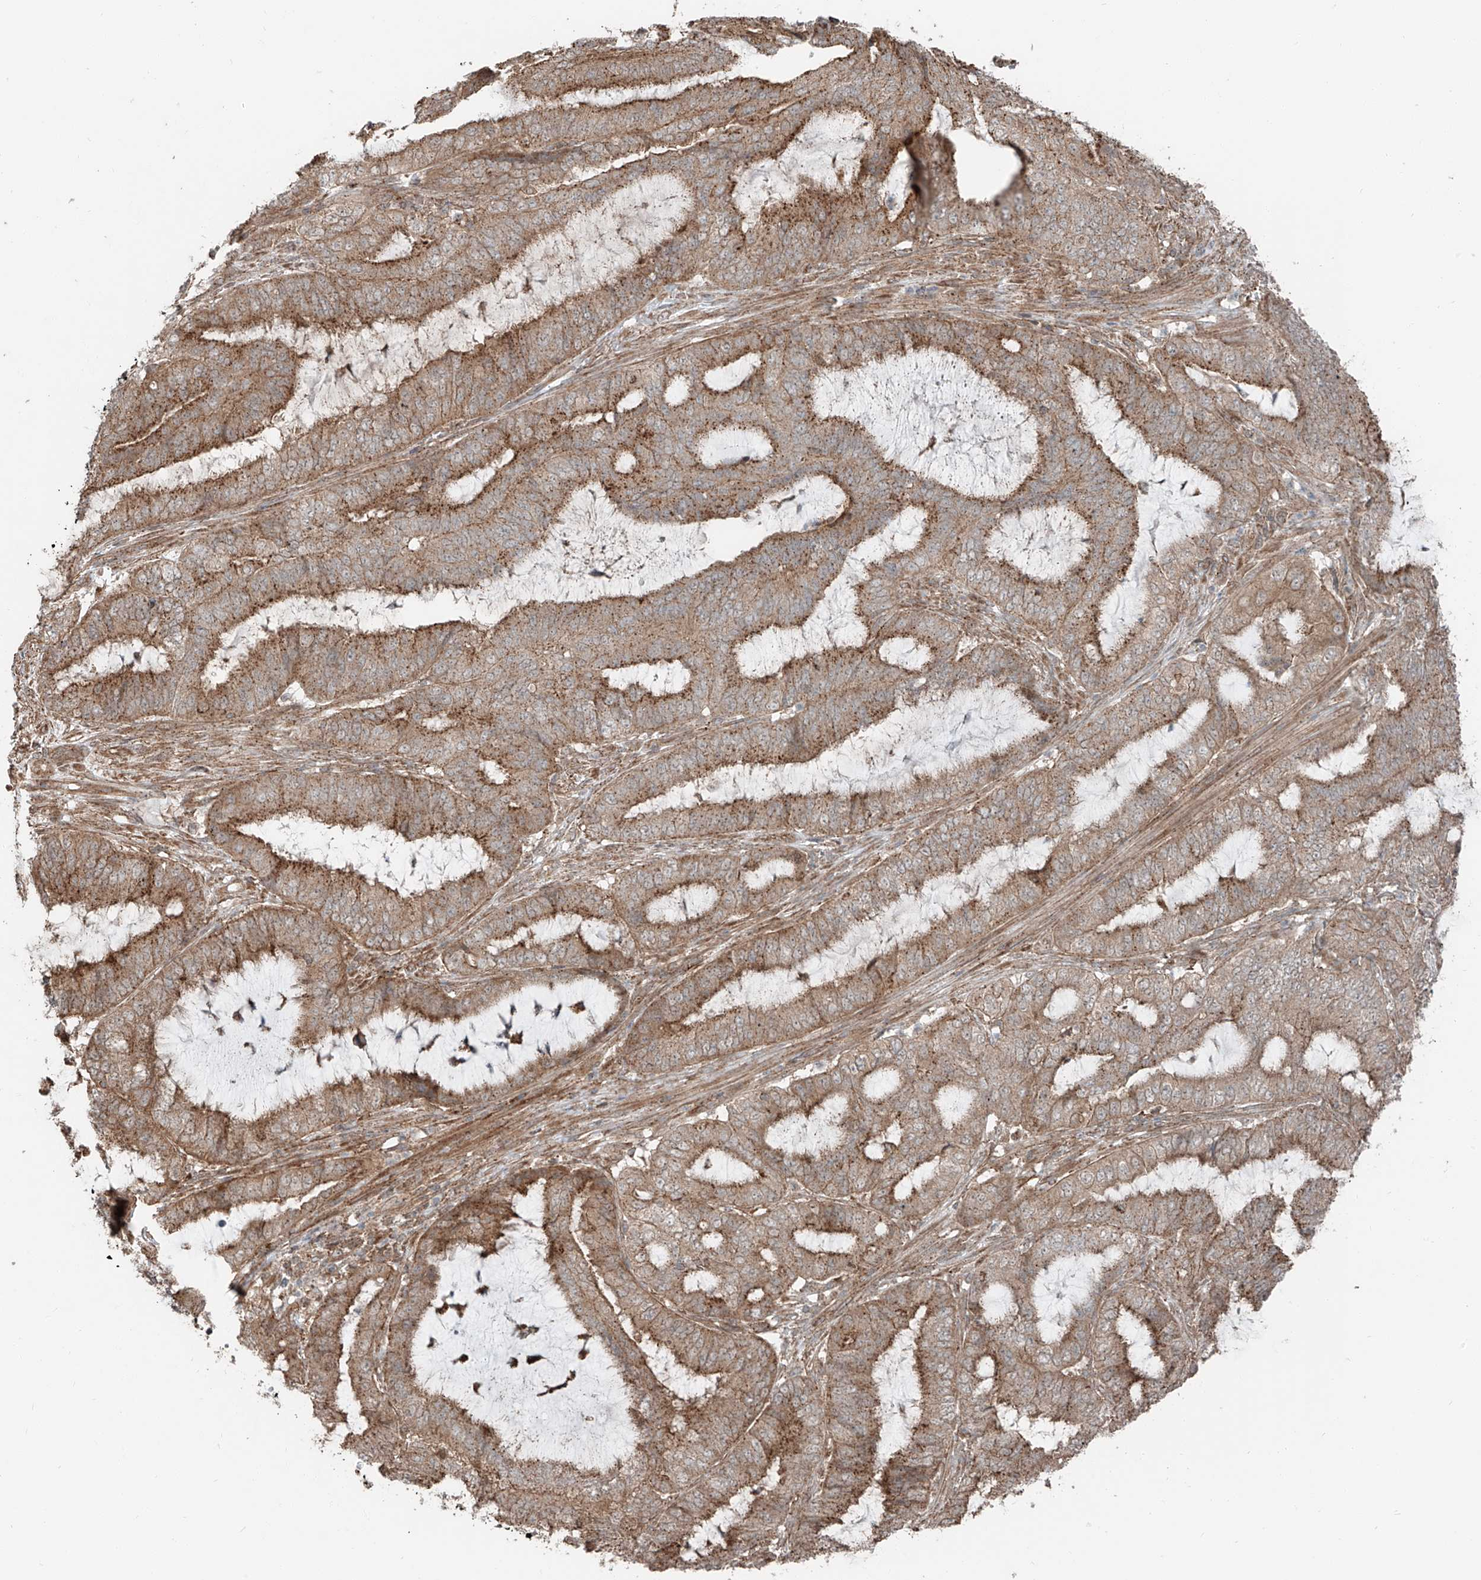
{"staining": {"intensity": "moderate", "quantity": ">75%", "location": "cytoplasmic/membranous"}, "tissue": "endometrial cancer", "cell_type": "Tumor cells", "image_type": "cancer", "snomed": [{"axis": "morphology", "description": "Adenocarcinoma, NOS"}, {"axis": "topography", "description": "Endometrium"}], "caption": "Moderate cytoplasmic/membranous protein positivity is present in approximately >75% of tumor cells in adenocarcinoma (endometrial).", "gene": "CEP162", "patient": {"sex": "female", "age": 51}}